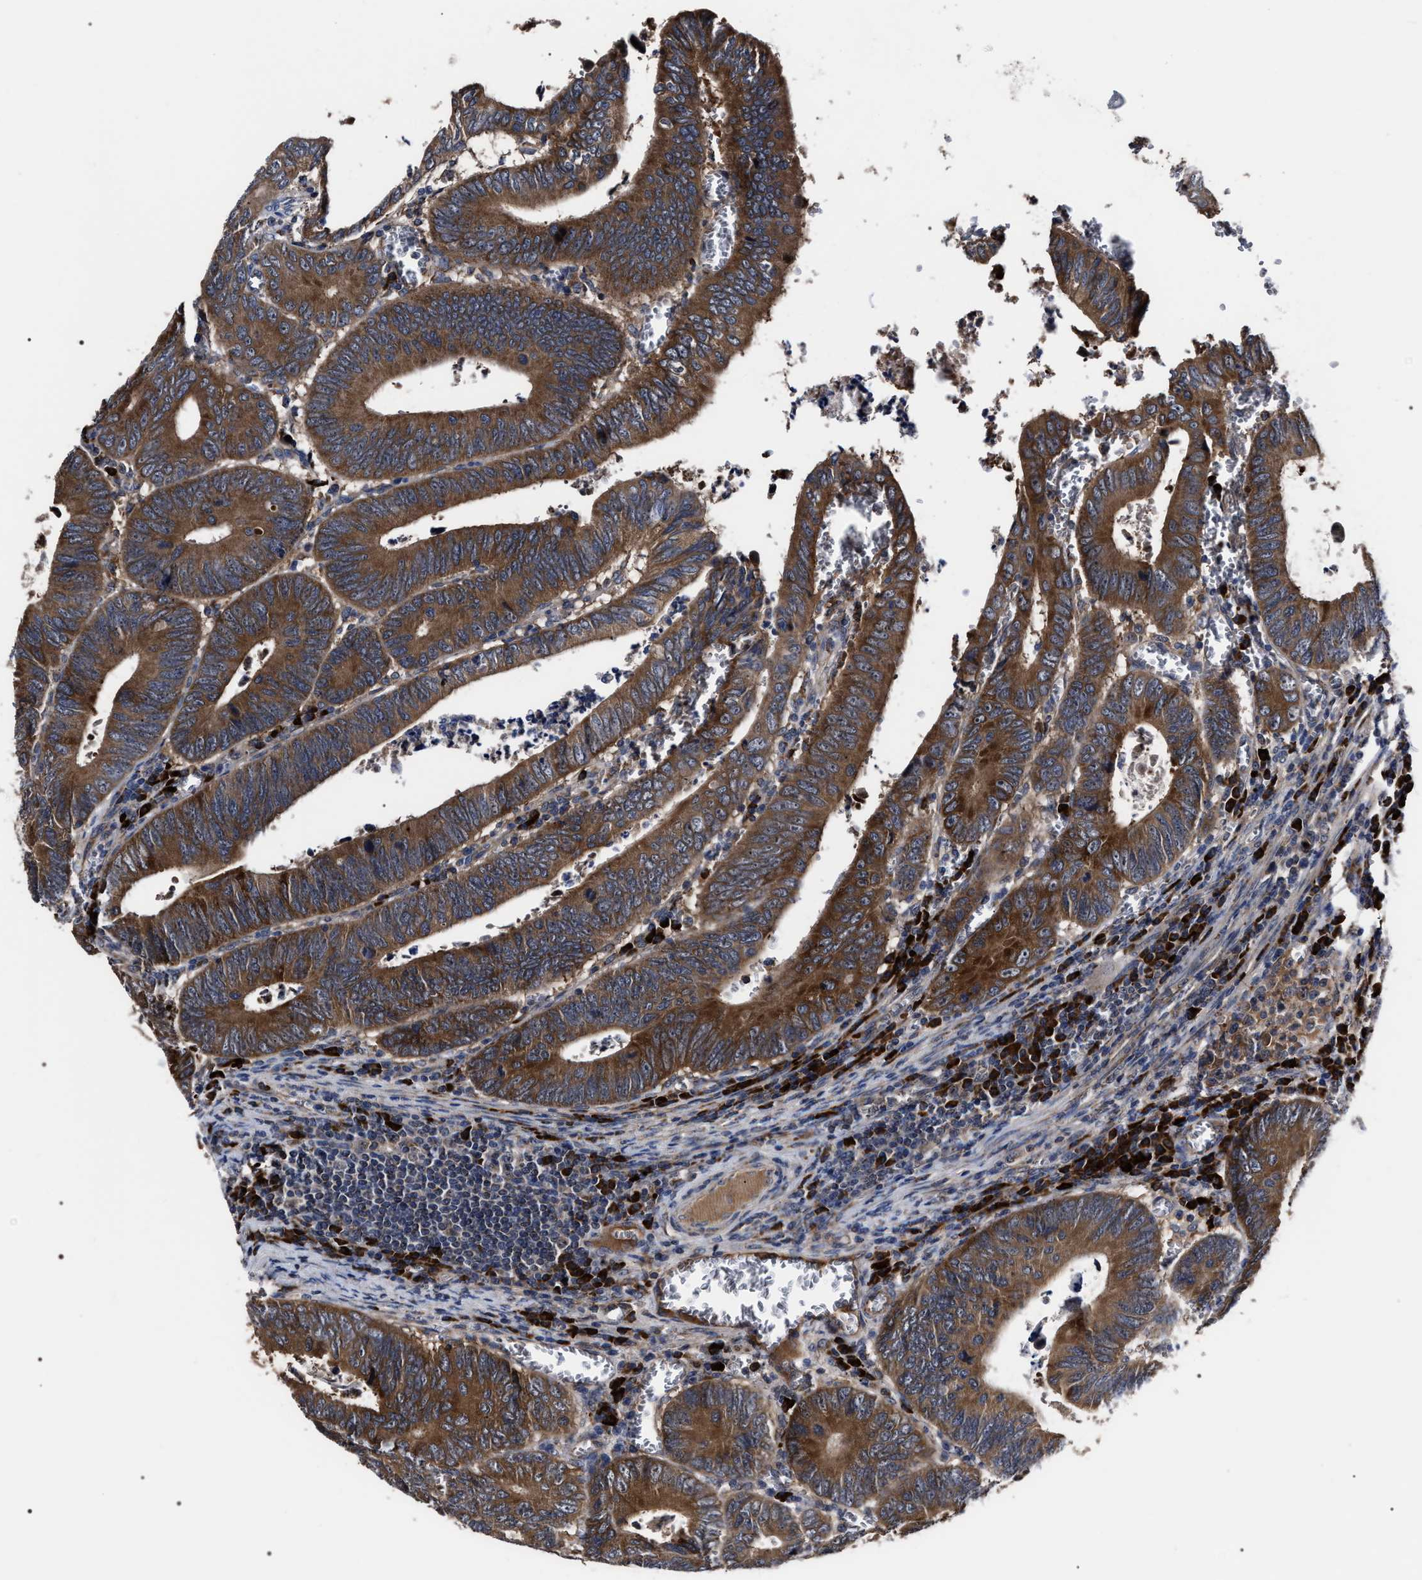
{"staining": {"intensity": "strong", "quantity": ">75%", "location": "cytoplasmic/membranous"}, "tissue": "colorectal cancer", "cell_type": "Tumor cells", "image_type": "cancer", "snomed": [{"axis": "morphology", "description": "Inflammation, NOS"}, {"axis": "morphology", "description": "Adenocarcinoma, NOS"}, {"axis": "topography", "description": "Colon"}], "caption": "Colorectal cancer (adenocarcinoma) was stained to show a protein in brown. There is high levels of strong cytoplasmic/membranous staining in approximately >75% of tumor cells. The protein is shown in brown color, while the nuclei are stained blue.", "gene": "MACC1", "patient": {"sex": "male", "age": 72}}